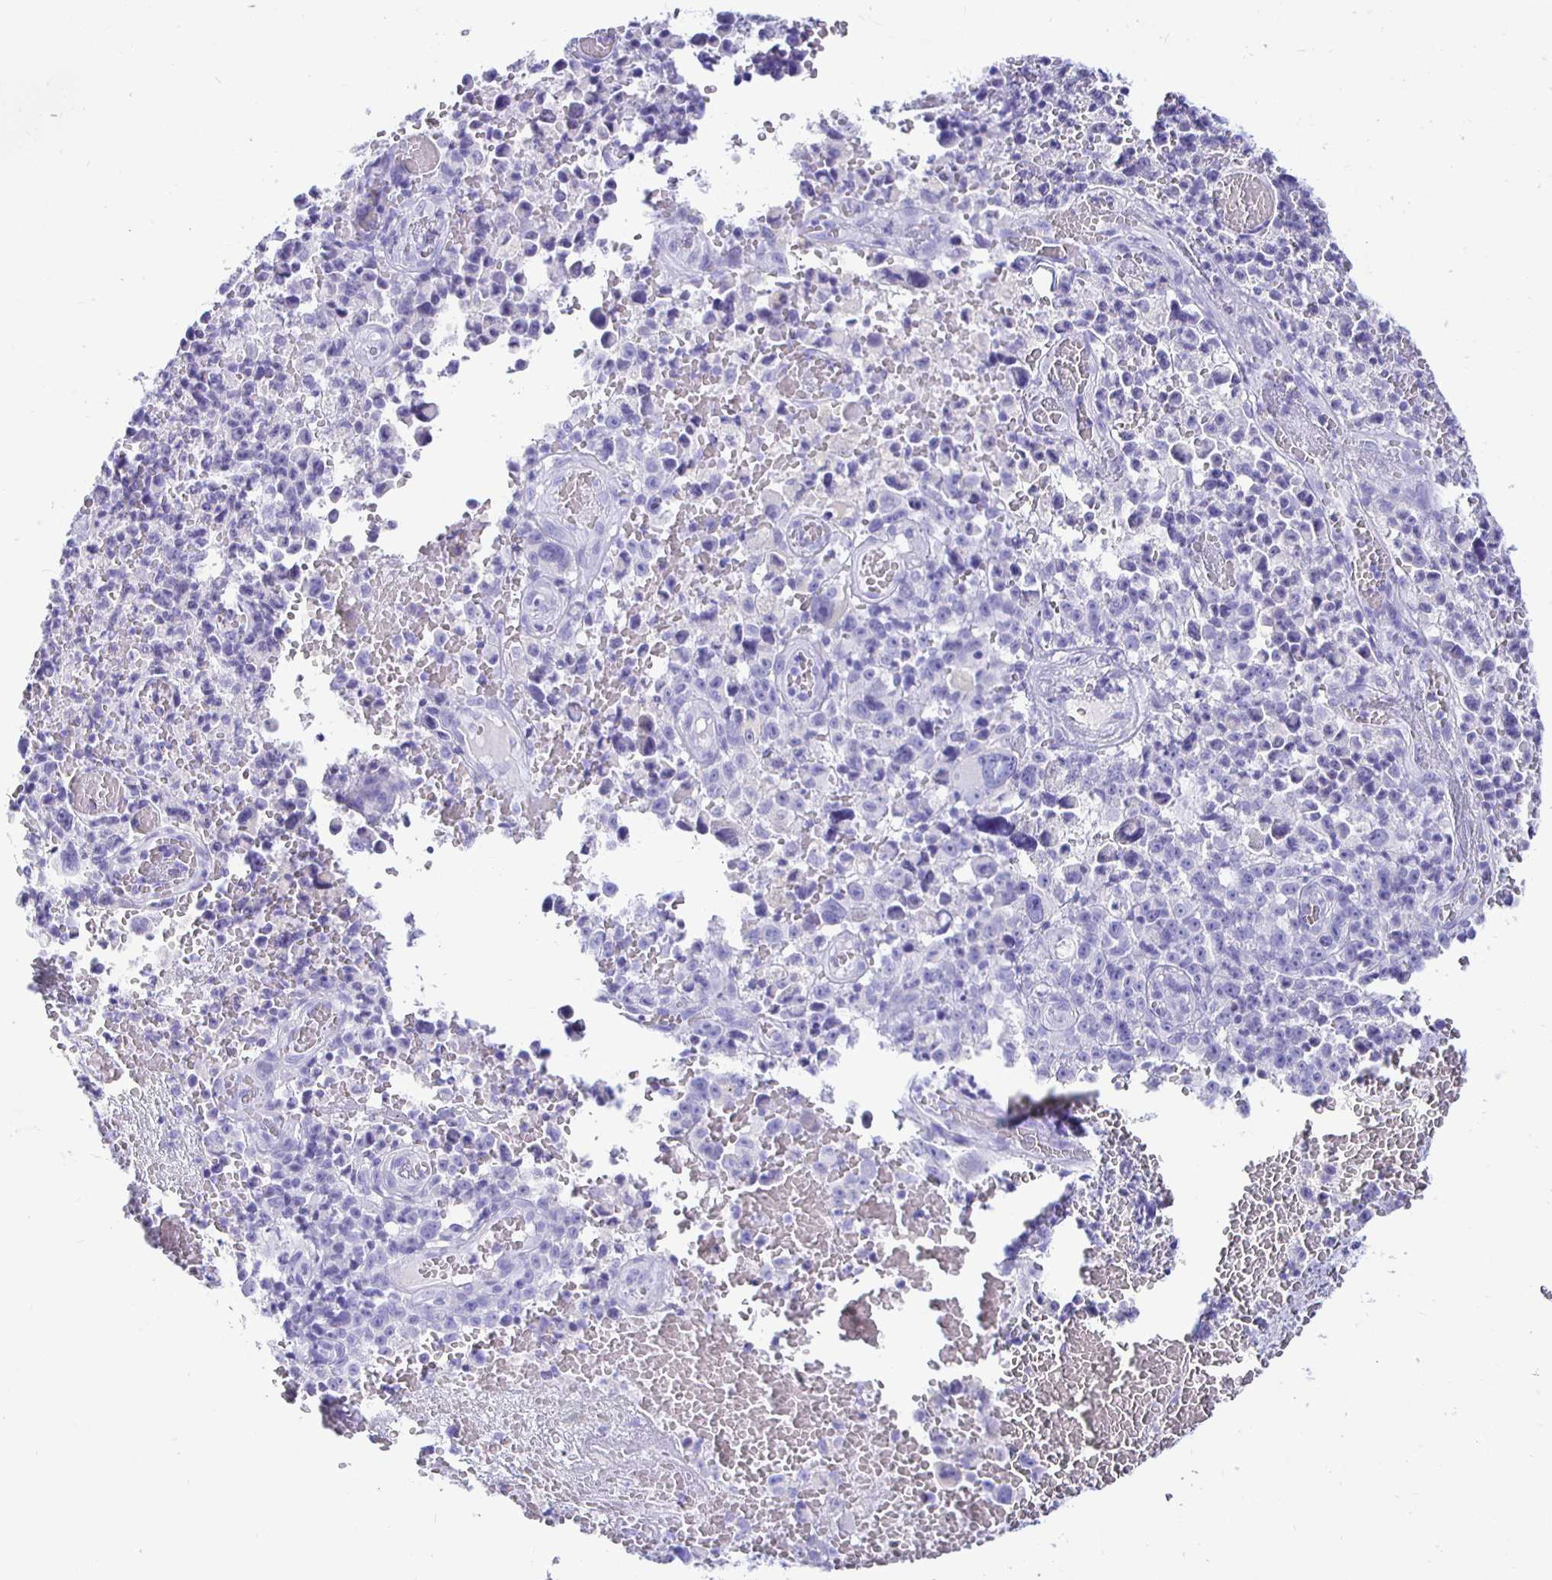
{"staining": {"intensity": "negative", "quantity": "none", "location": "none"}, "tissue": "melanoma", "cell_type": "Tumor cells", "image_type": "cancer", "snomed": [{"axis": "morphology", "description": "Malignant melanoma, NOS"}, {"axis": "topography", "description": "Skin"}], "caption": "Malignant melanoma was stained to show a protein in brown. There is no significant expression in tumor cells.", "gene": "UMOD", "patient": {"sex": "female", "age": 82}}